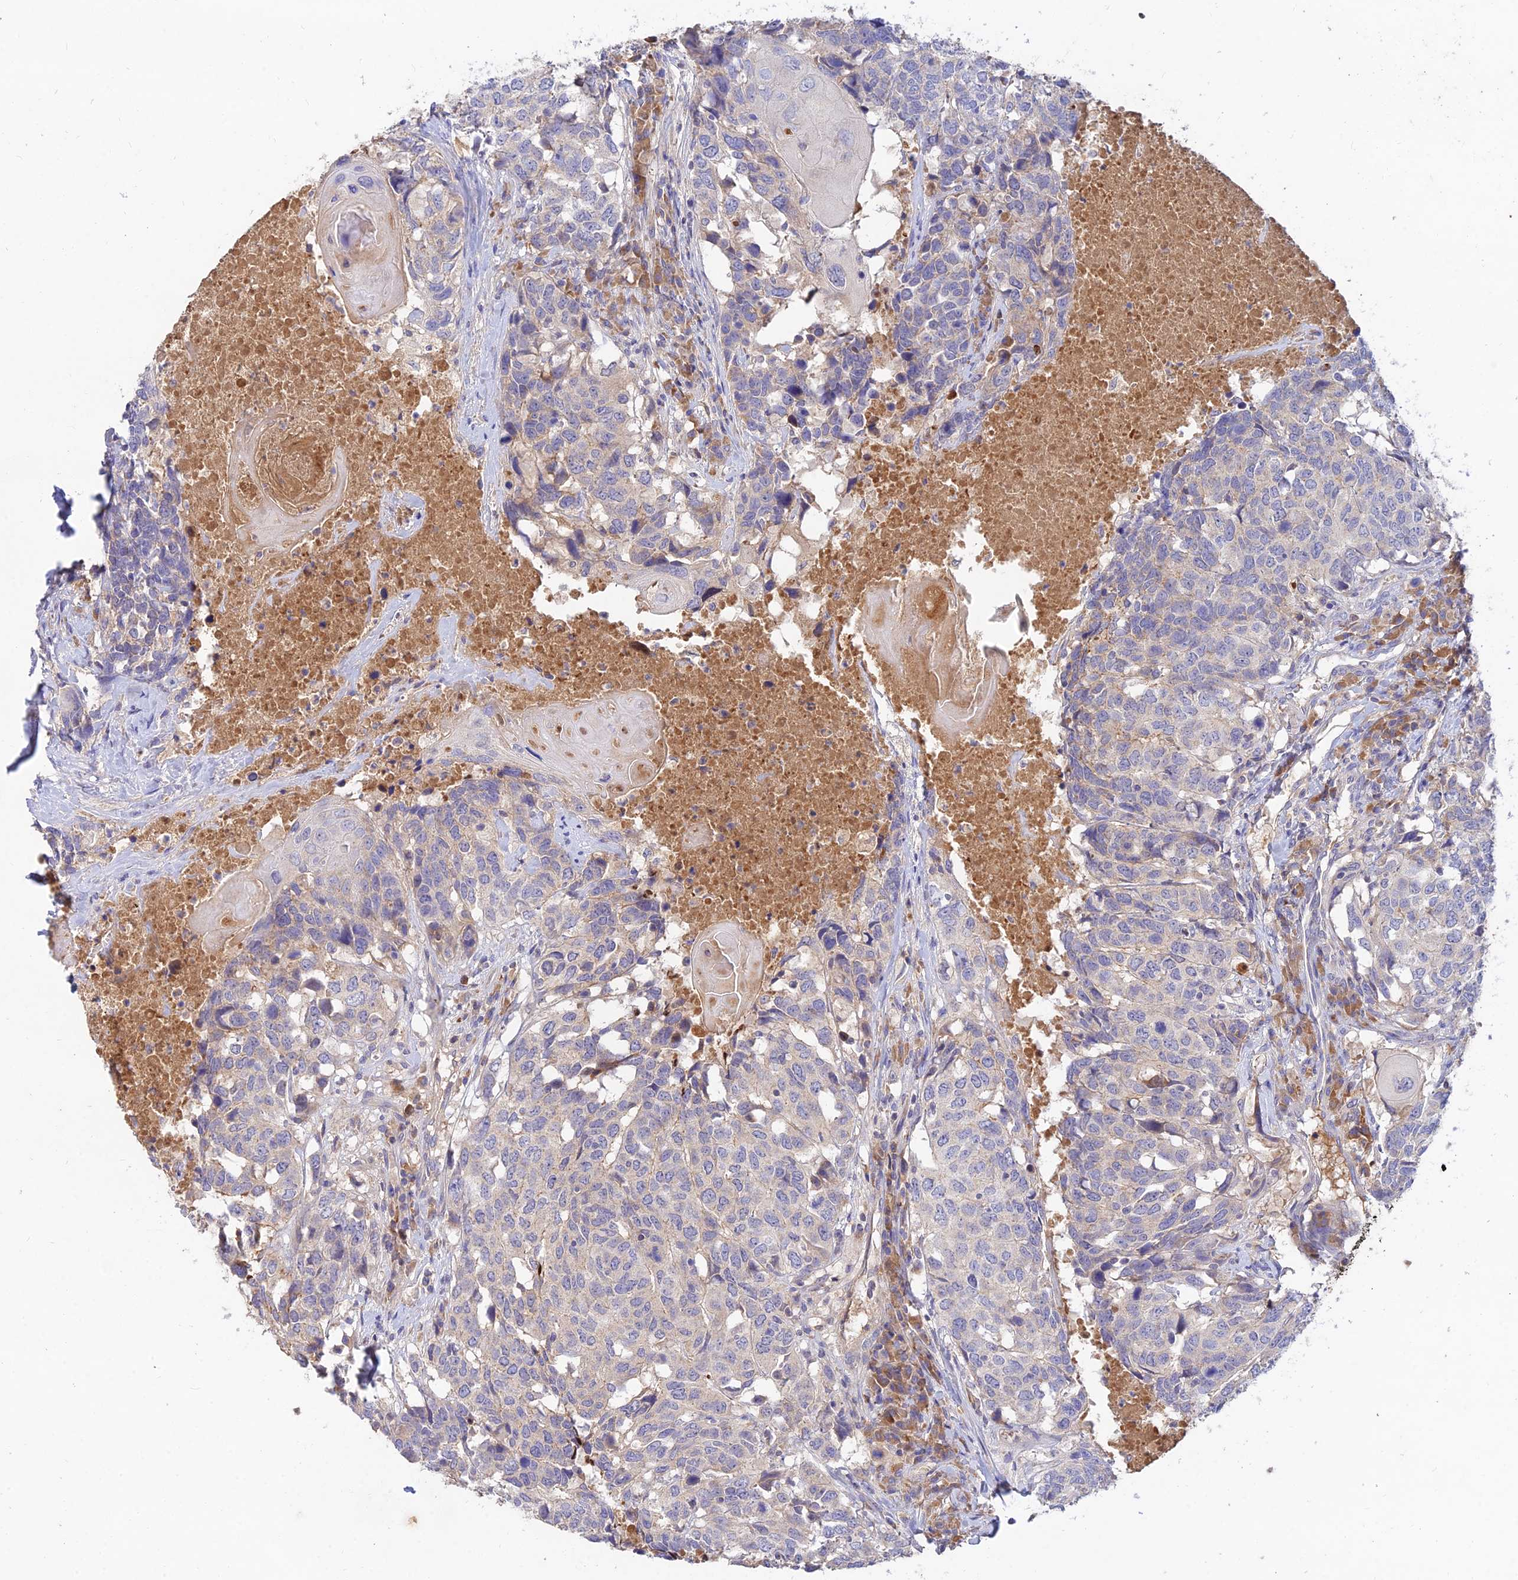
{"staining": {"intensity": "negative", "quantity": "none", "location": "none"}, "tissue": "head and neck cancer", "cell_type": "Tumor cells", "image_type": "cancer", "snomed": [{"axis": "morphology", "description": "Squamous cell carcinoma, NOS"}, {"axis": "topography", "description": "Head-Neck"}], "caption": "A high-resolution photomicrograph shows immunohistochemistry (IHC) staining of head and neck cancer (squamous cell carcinoma), which demonstrates no significant staining in tumor cells.", "gene": "ACSM5", "patient": {"sex": "male", "age": 66}}